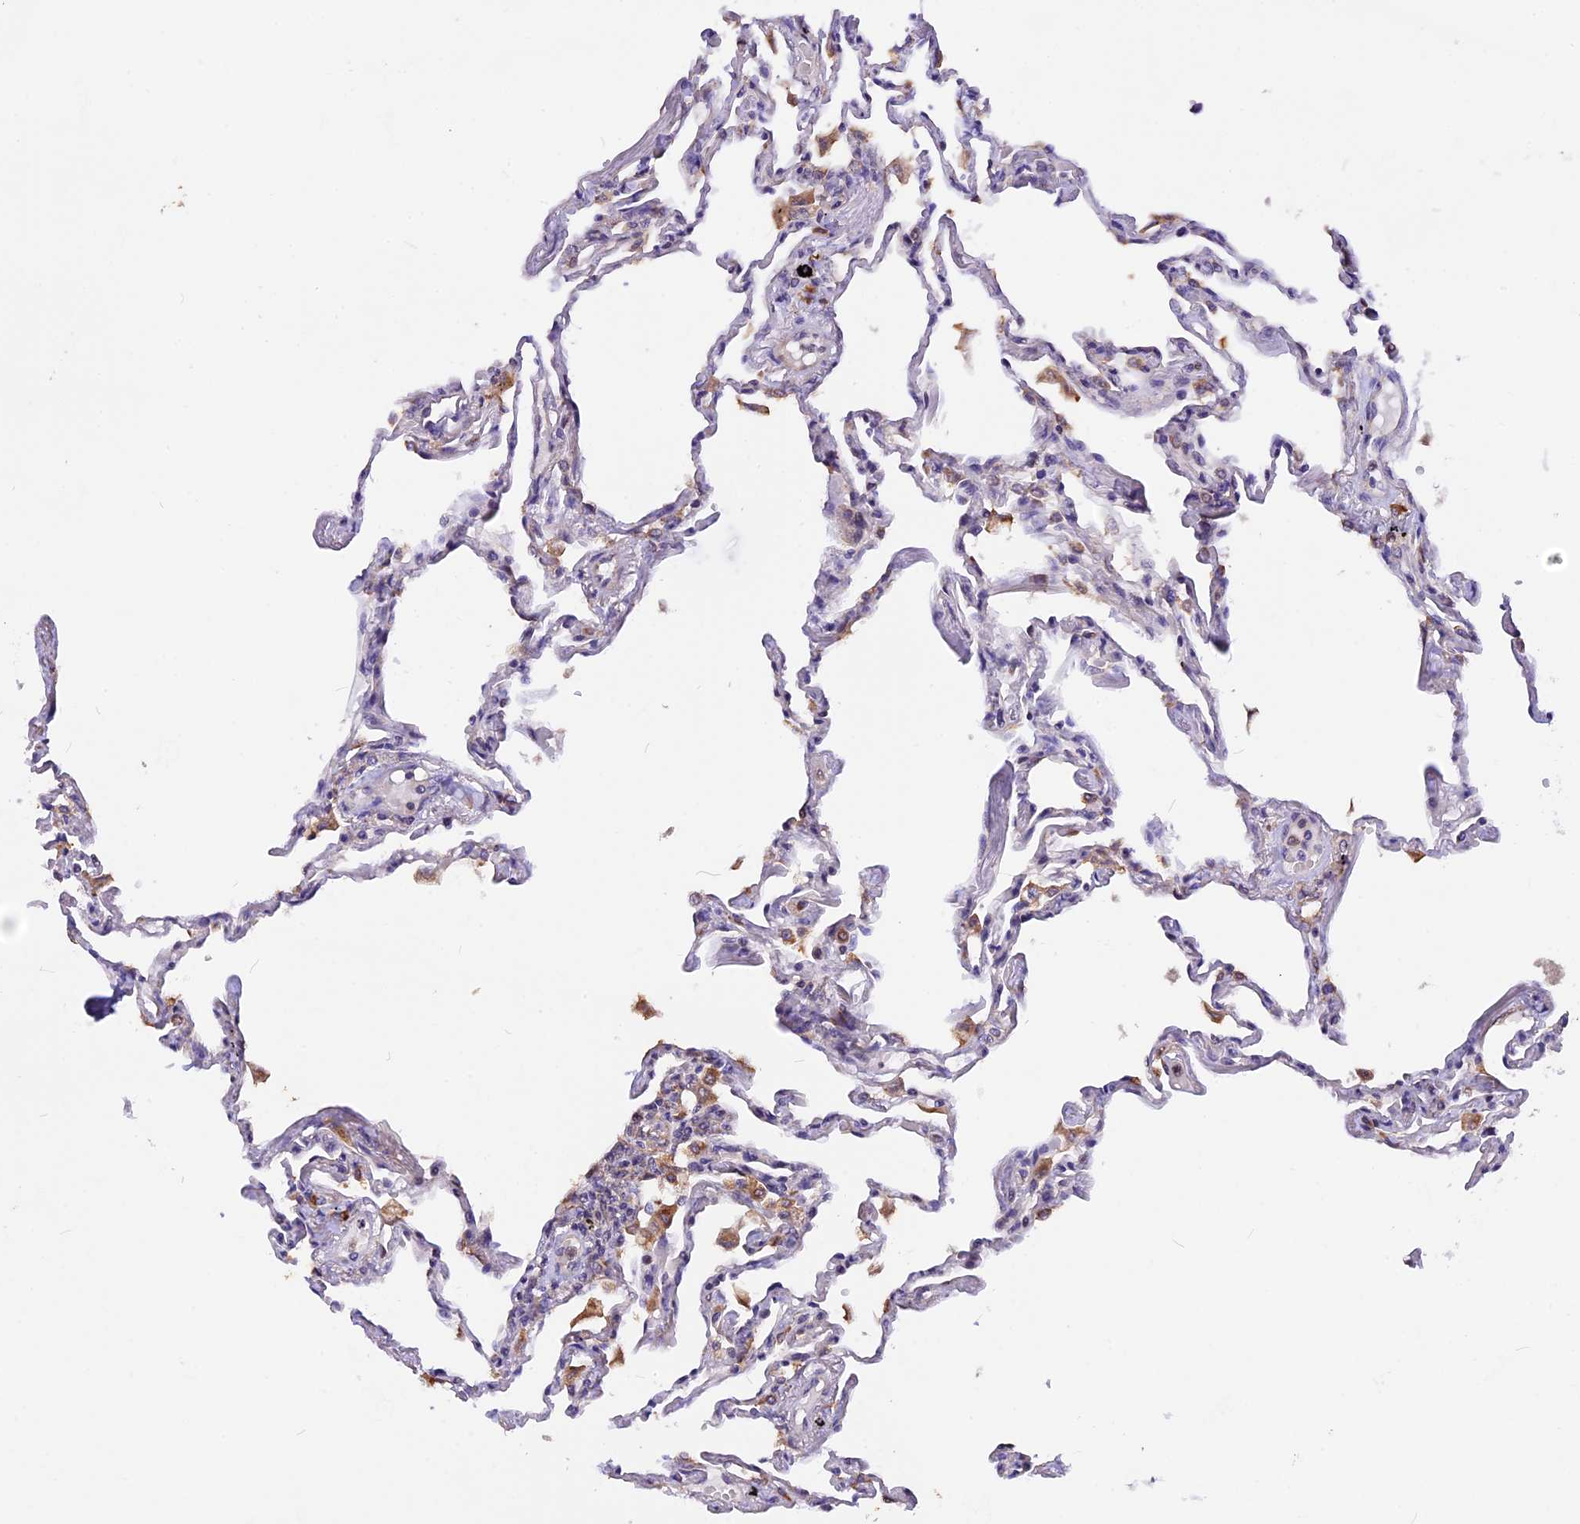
{"staining": {"intensity": "moderate", "quantity": "<25%", "location": "cytoplasmic/membranous"}, "tissue": "lung", "cell_type": "Alveolar cells", "image_type": "normal", "snomed": [{"axis": "morphology", "description": "Normal tissue, NOS"}, {"axis": "topography", "description": "Lung"}], "caption": "DAB immunohistochemical staining of unremarkable human lung displays moderate cytoplasmic/membranous protein staining in approximately <25% of alveolar cells. (DAB (3,3'-diaminobenzidine) IHC, brown staining for protein, blue staining for nuclei).", "gene": "GNPTAB", "patient": {"sex": "female", "age": 67}}